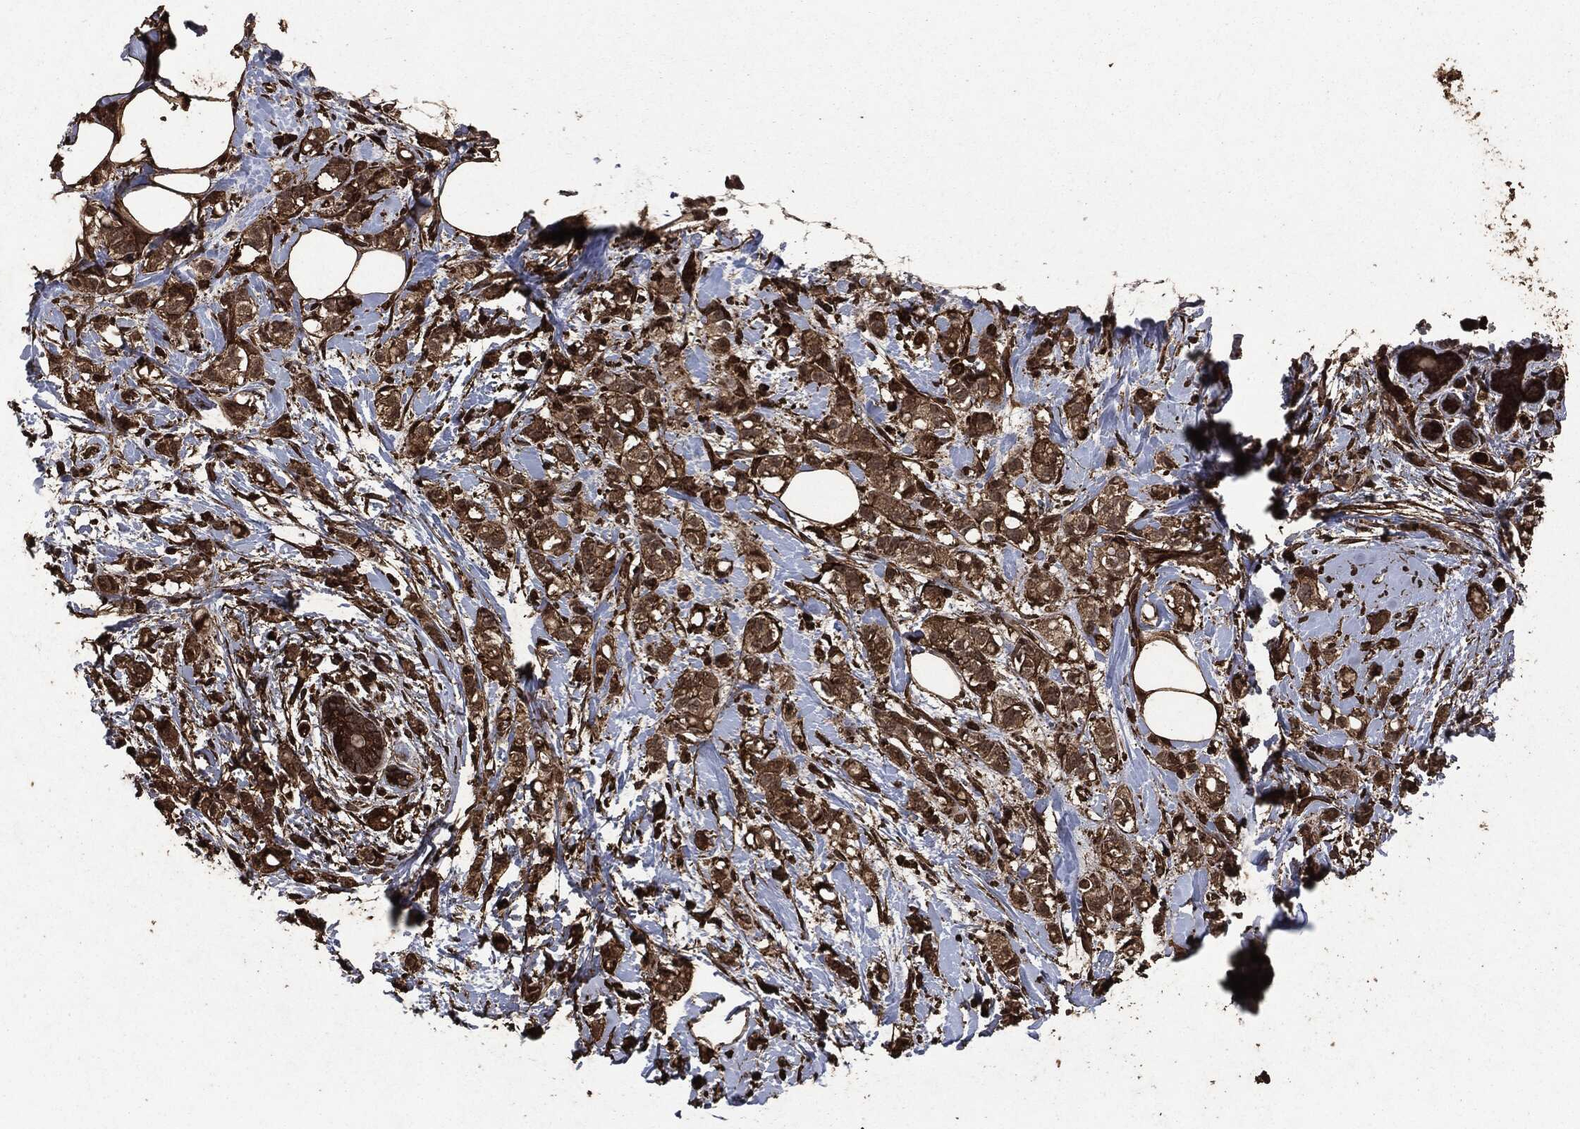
{"staining": {"intensity": "moderate", "quantity": ">75%", "location": "cytoplasmic/membranous"}, "tissue": "breast cancer", "cell_type": "Tumor cells", "image_type": "cancer", "snomed": [{"axis": "morphology", "description": "Normal tissue, NOS"}, {"axis": "morphology", "description": "Duct carcinoma"}, {"axis": "topography", "description": "Breast"}], "caption": "Protein staining demonstrates moderate cytoplasmic/membranous positivity in about >75% of tumor cells in breast cancer. (IHC, brightfield microscopy, high magnification).", "gene": "HRAS", "patient": {"sex": "female", "age": 44}}